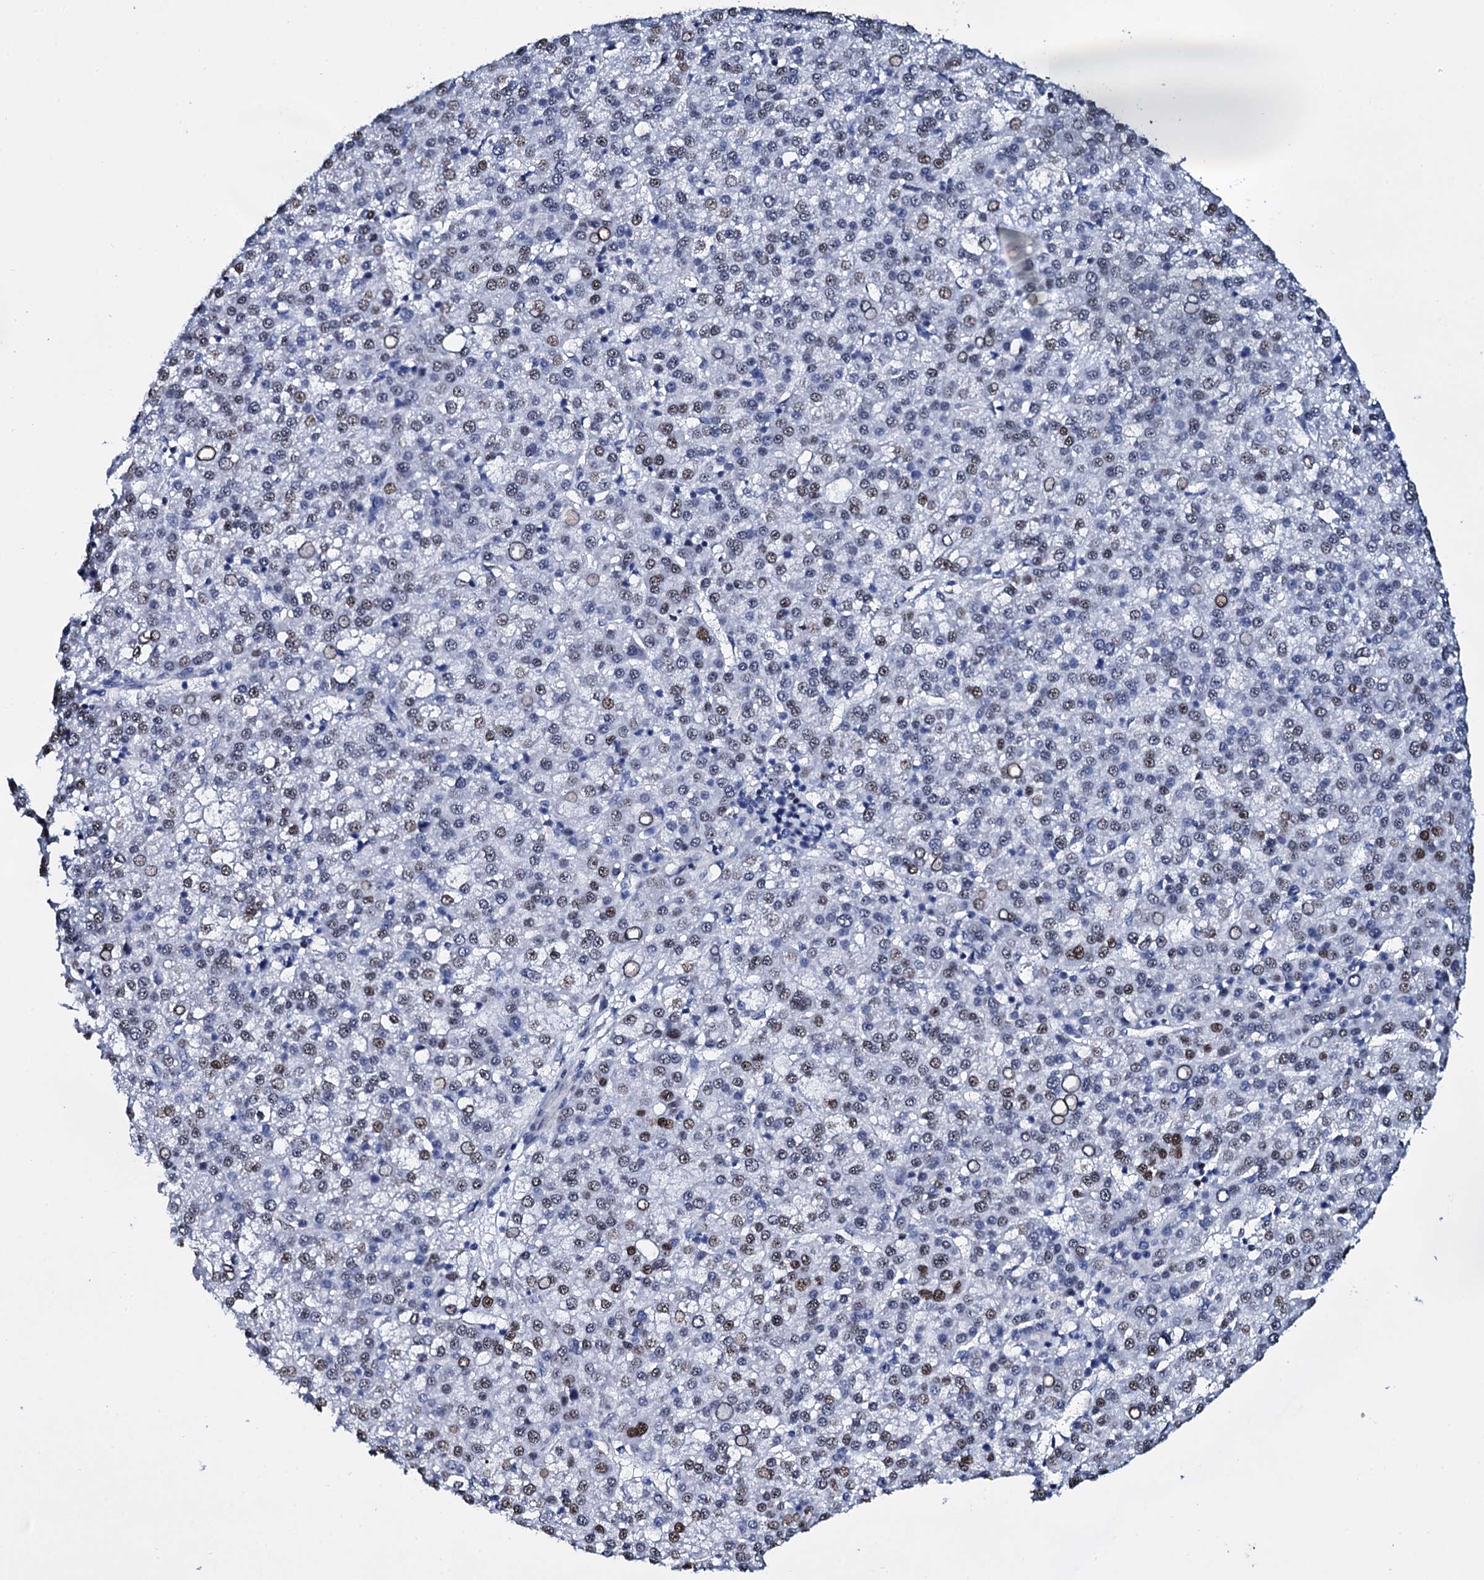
{"staining": {"intensity": "moderate", "quantity": "25%-75%", "location": "nuclear"}, "tissue": "liver cancer", "cell_type": "Tumor cells", "image_type": "cancer", "snomed": [{"axis": "morphology", "description": "Carcinoma, Hepatocellular, NOS"}, {"axis": "topography", "description": "Liver"}], "caption": "Approximately 25%-75% of tumor cells in liver hepatocellular carcinoma show moderate nuclear protein positivity as visualized by brown immunohistochemical staining.", "gene": "NPM2", "patient": {"sex": "female", "age": 58}}